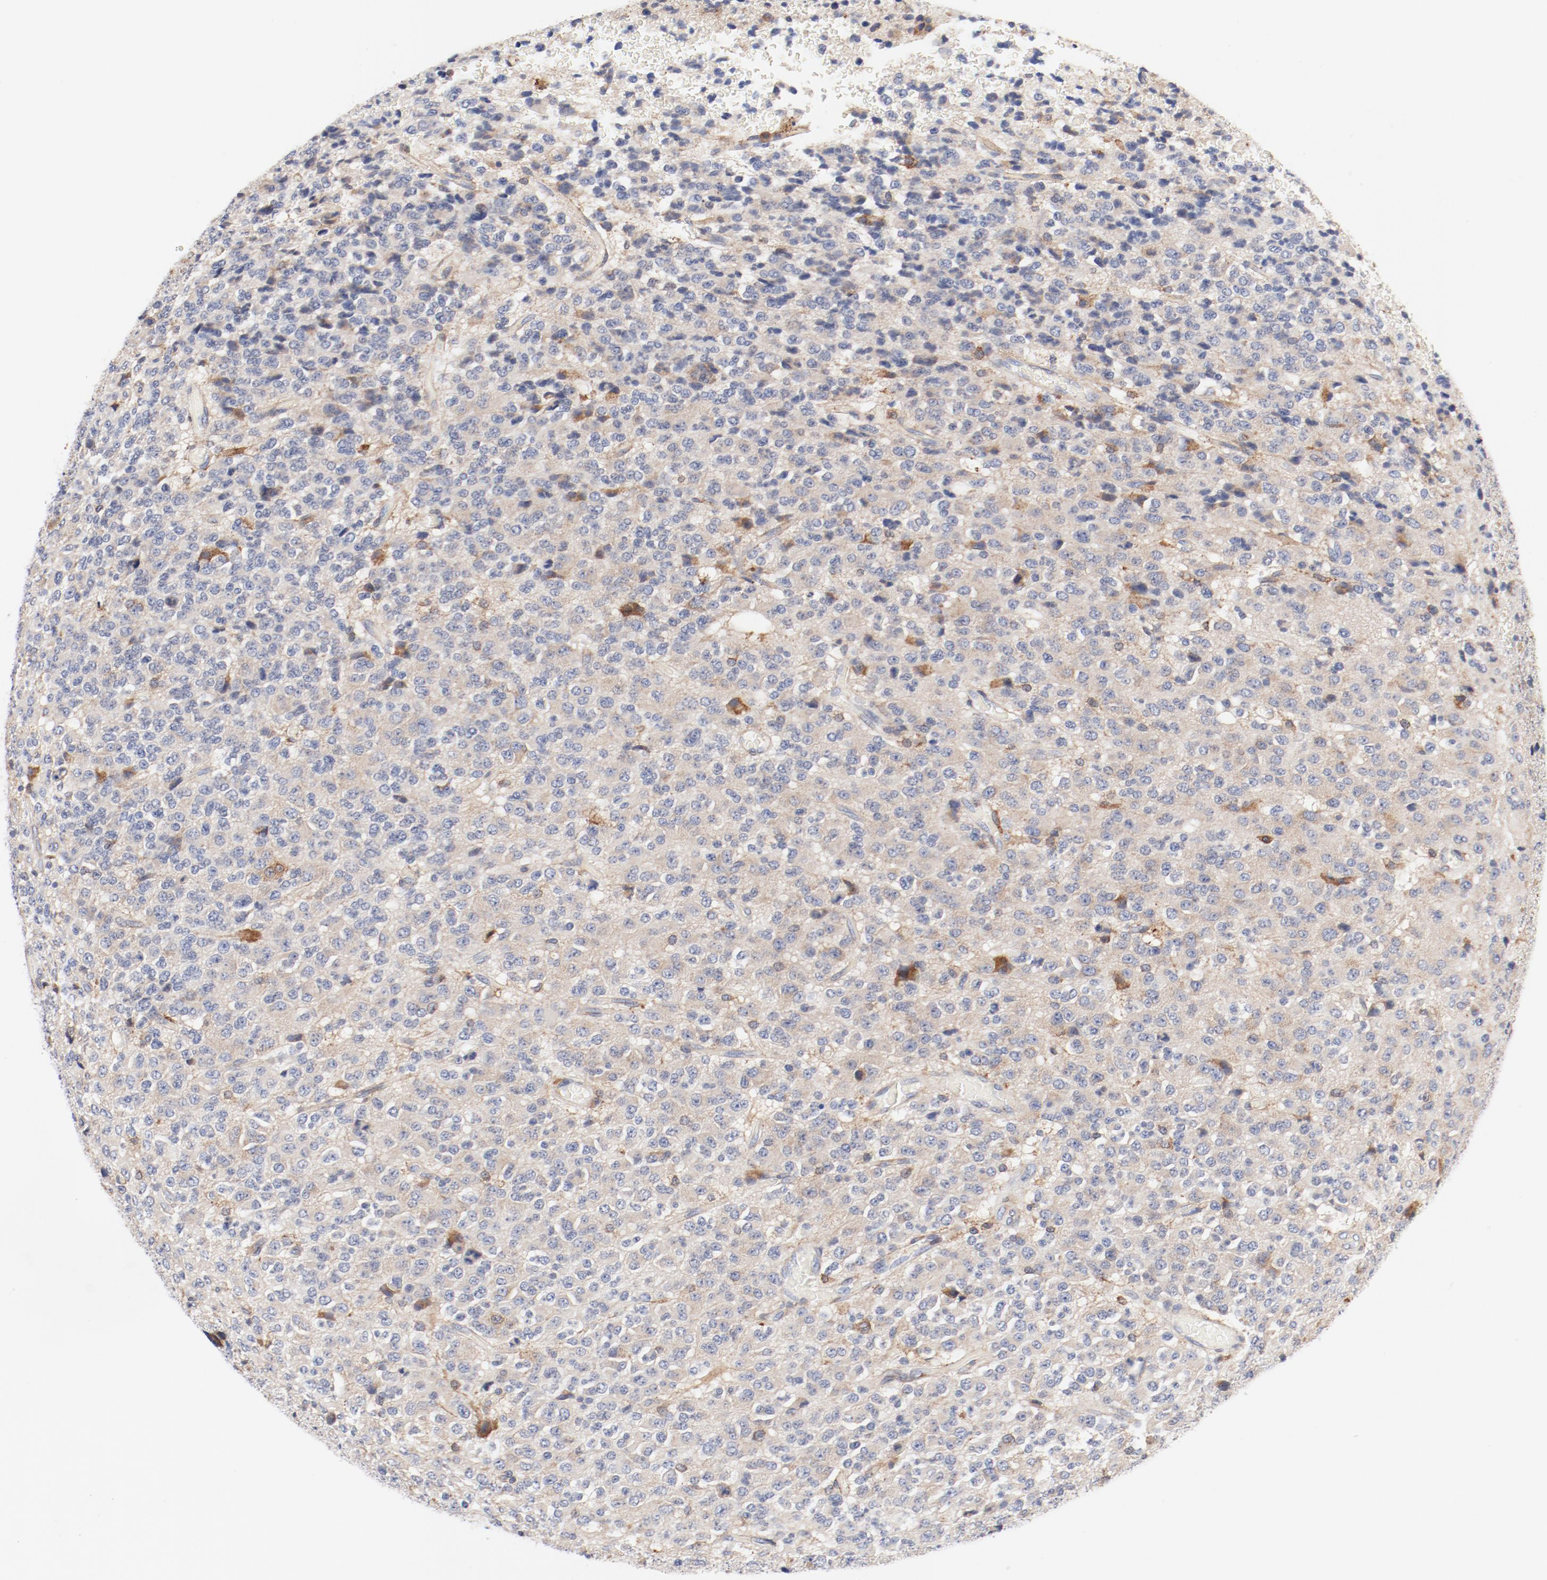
{"staining": {"intensity": "weak", "quantity": "25%-75%", "location": "cytoplasmic/membranous"}, "tissue": "glioma", "cell_type": "Tumor cells", "image_type": "cancer", "snomed": [{"axis": "morphology", "description": "Glioma, malignant, High grade"}, {"axis": "topography", "description": "pancreas cauda"}], "caption": "About 25%-75% of tumor cells in high-grade glioma (malignant) display weak cytoplasmic/membranous protein expression as visualized by brown immunohistochemical staining.", "gene": "PDPK1", "patient": {"sex": "male", "age": 60}}